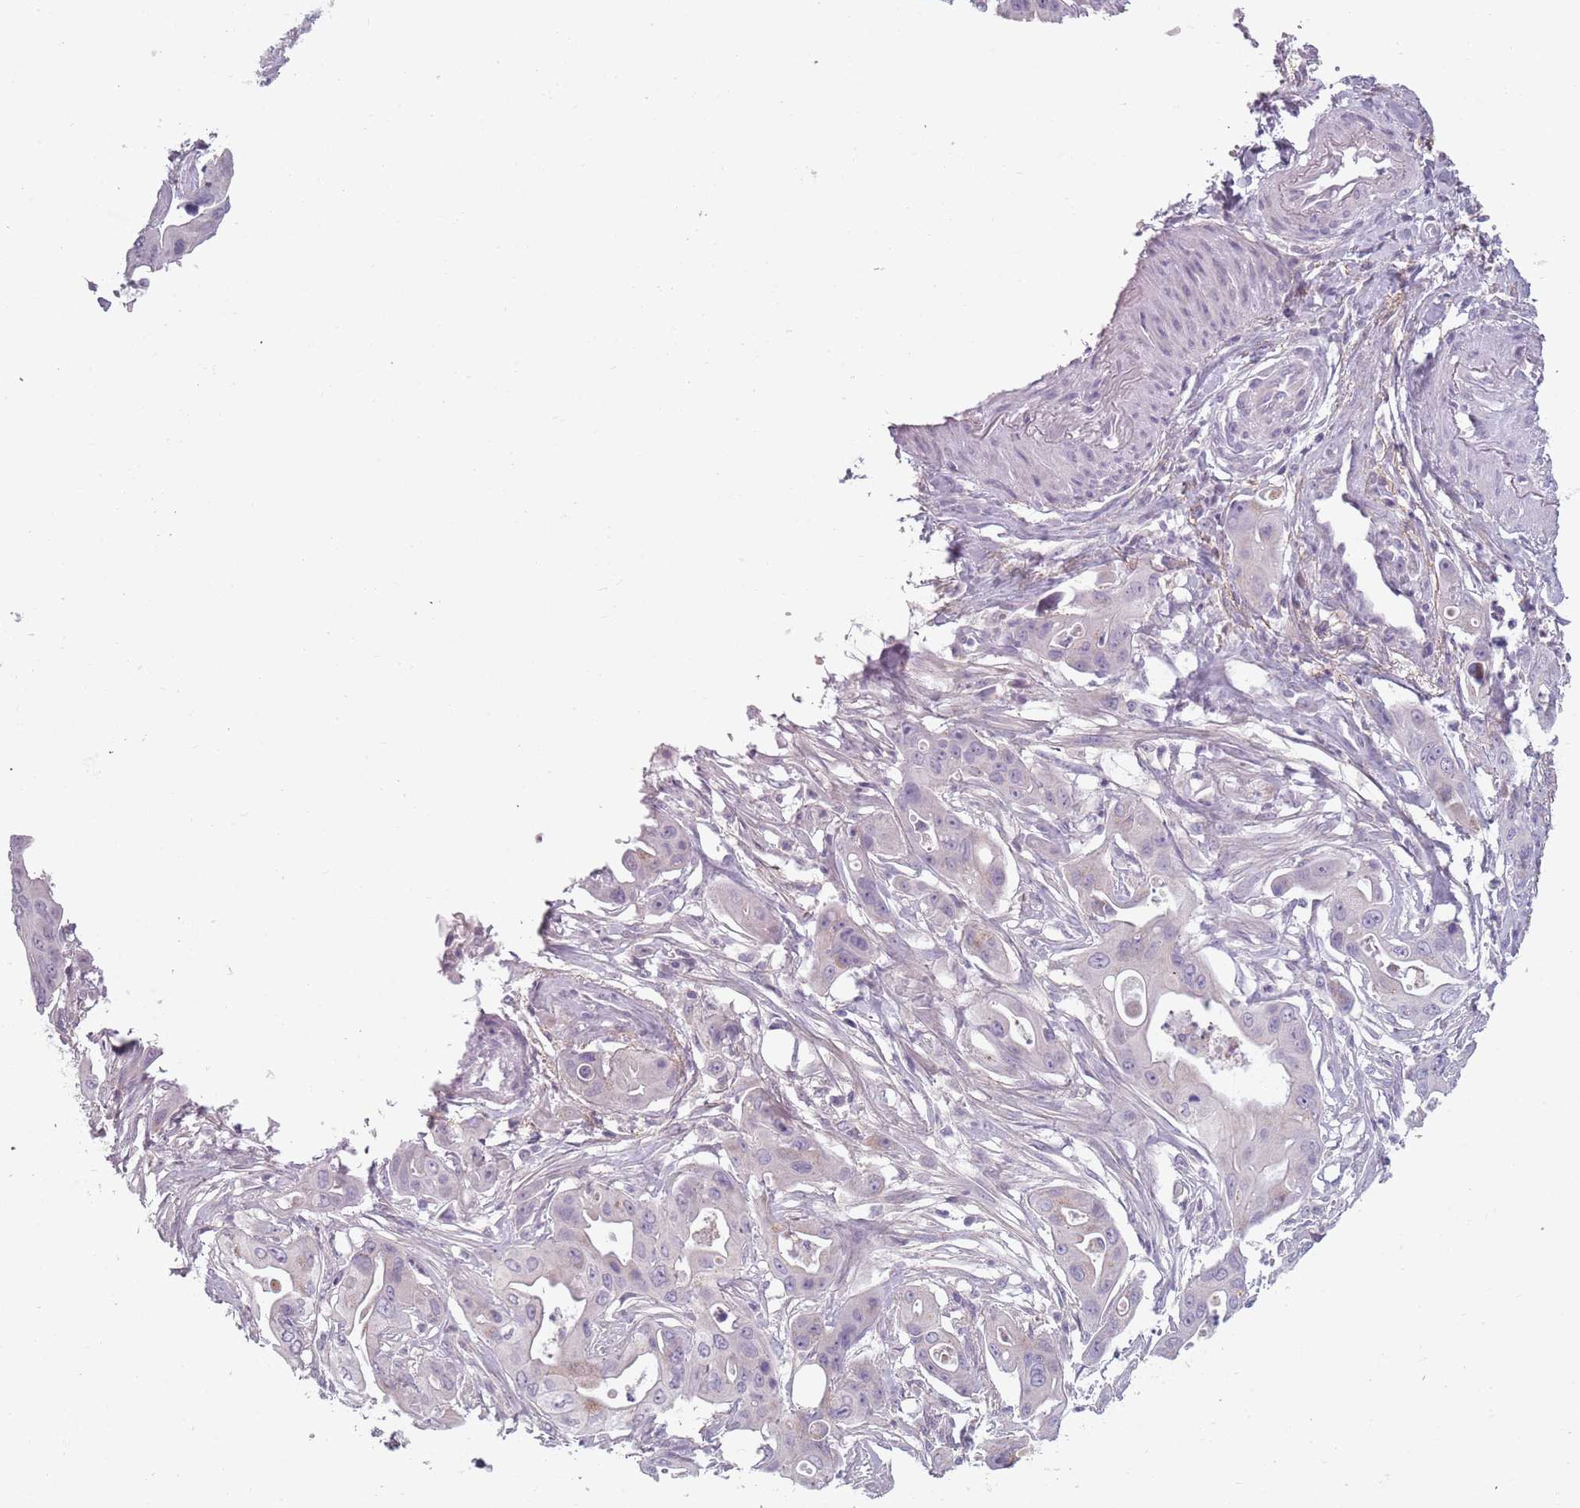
{"staining": {"intensity": "negative", "quantity": "none", "location": "none"}, "tissue": "ovarian cancer", "cell_type": "Tumor cells", "image_type": "cancer", "snomed": [{"axis": "morphology", "description": "Cystadenocarcinoma, mucinous, NOS"}, {"axis": "topography", "description": "Ovary"}], "caption": "High power microscopy image of an immunohistochemistry (IHC) photomicrograph of mucinous cystadenocarcinoma (ovarian), revealing no significant positivity in tumor cells.", "gene": "MEGF8", "patient": {"sex": "female", "age": 70}}